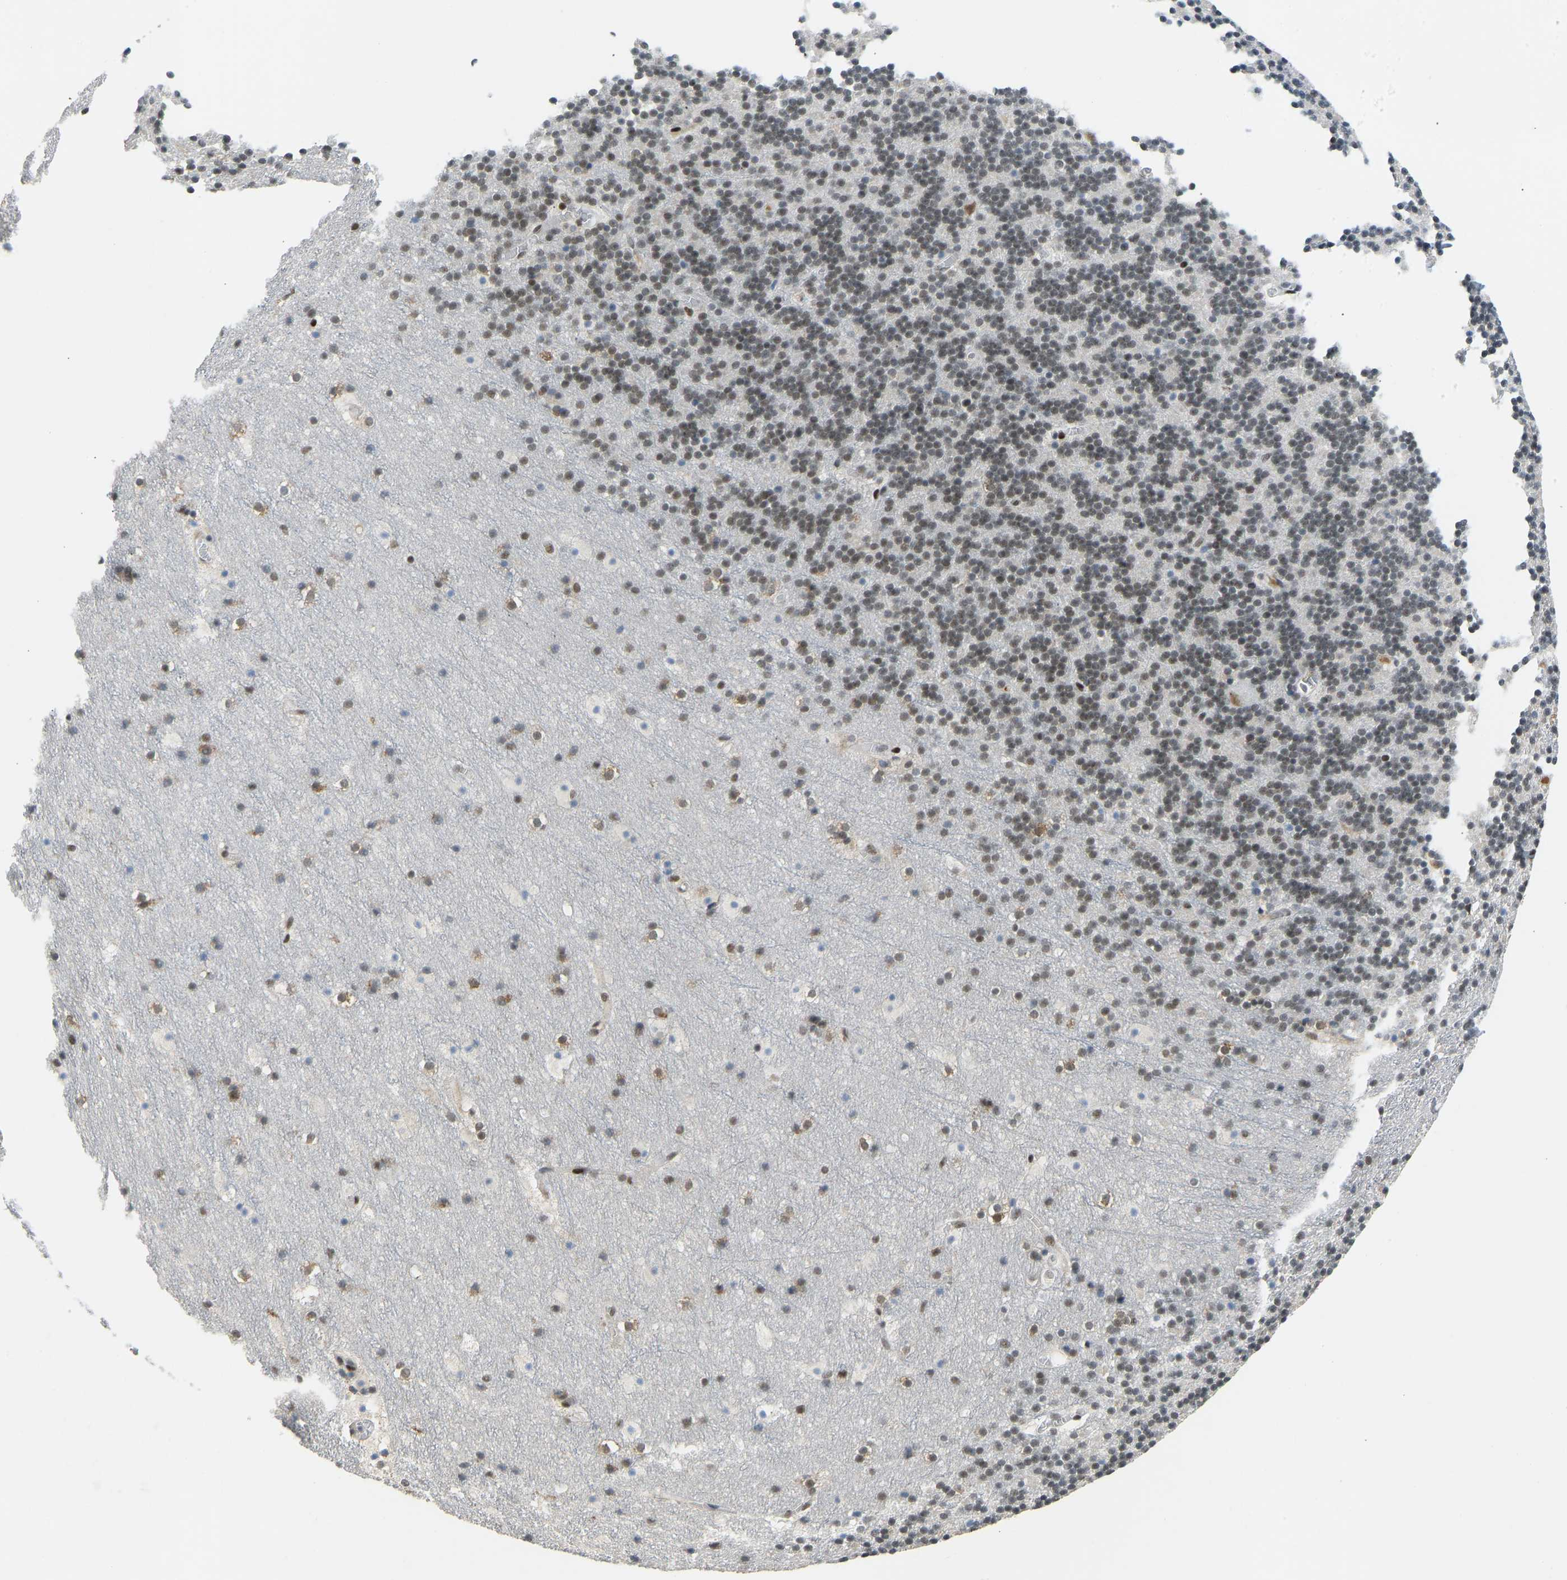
{"staining": {"intensity": "strong", "quantity": "25%-75%", "location": "nuclear"}, "tissue": "cerebellum", "cell_type": "Cells in granular layer", "image_type": "normal", "snomed": [{"axis": "morphology", "description": "Normal tissue, NOS"}, {"axis": "topography", "description": "Cerebellum"}], "caption": "A micrograph of human cerebellum stained for a protein reveals strong nuclear brown staining in cells in granular layer. The staining was performed using DAB (3,3'-diaminobenzidine) to visualize the protein expression in brown, while the nuclei were stained in blue with hematoxylin (Magnification: 20x).", "gene": "FOXK1", "patient": {"sex": "male", "age": 45}}